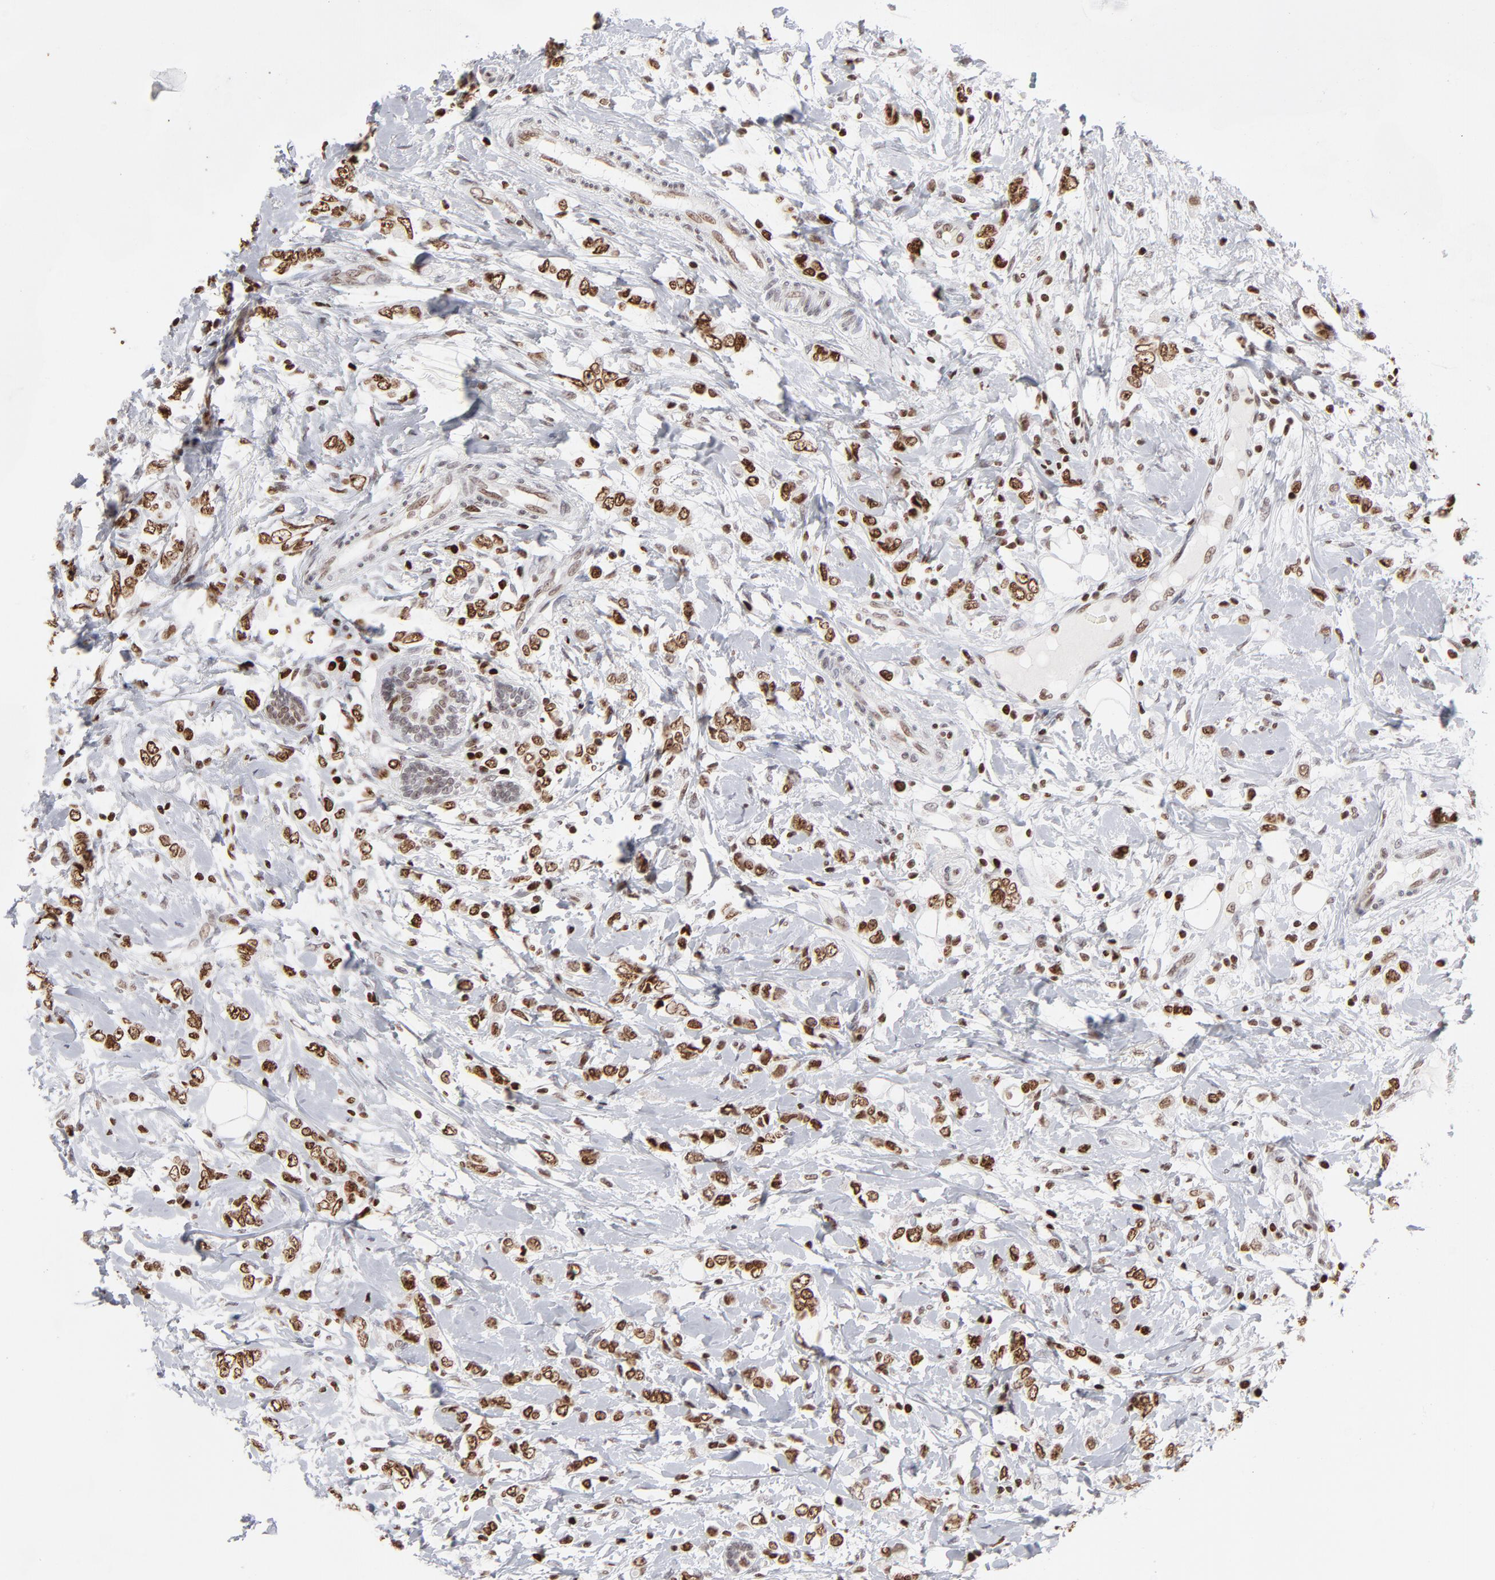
{"staining": {"intensity": "moderate", "quantity": "25%-75%", "location": "nuclear"}, "tissue": "breast cancer", "cell_type": "Tumor cells", "image_type": "cancer", "snomed": [{"axis": "morphology", "description": "Normal tissue, NOS"}, {"axis": "morphology", "description": "Lobular carcinoma"}, {"axis": "topography", "description": "Breast"}], "caption": "Brown immunohistochemical staining in human breast cancer displays moderate nuclear expression in about 25%-75% of tumor cells.", "gene": "PARP1", "patient": {"sex": "female", "age": 47}}